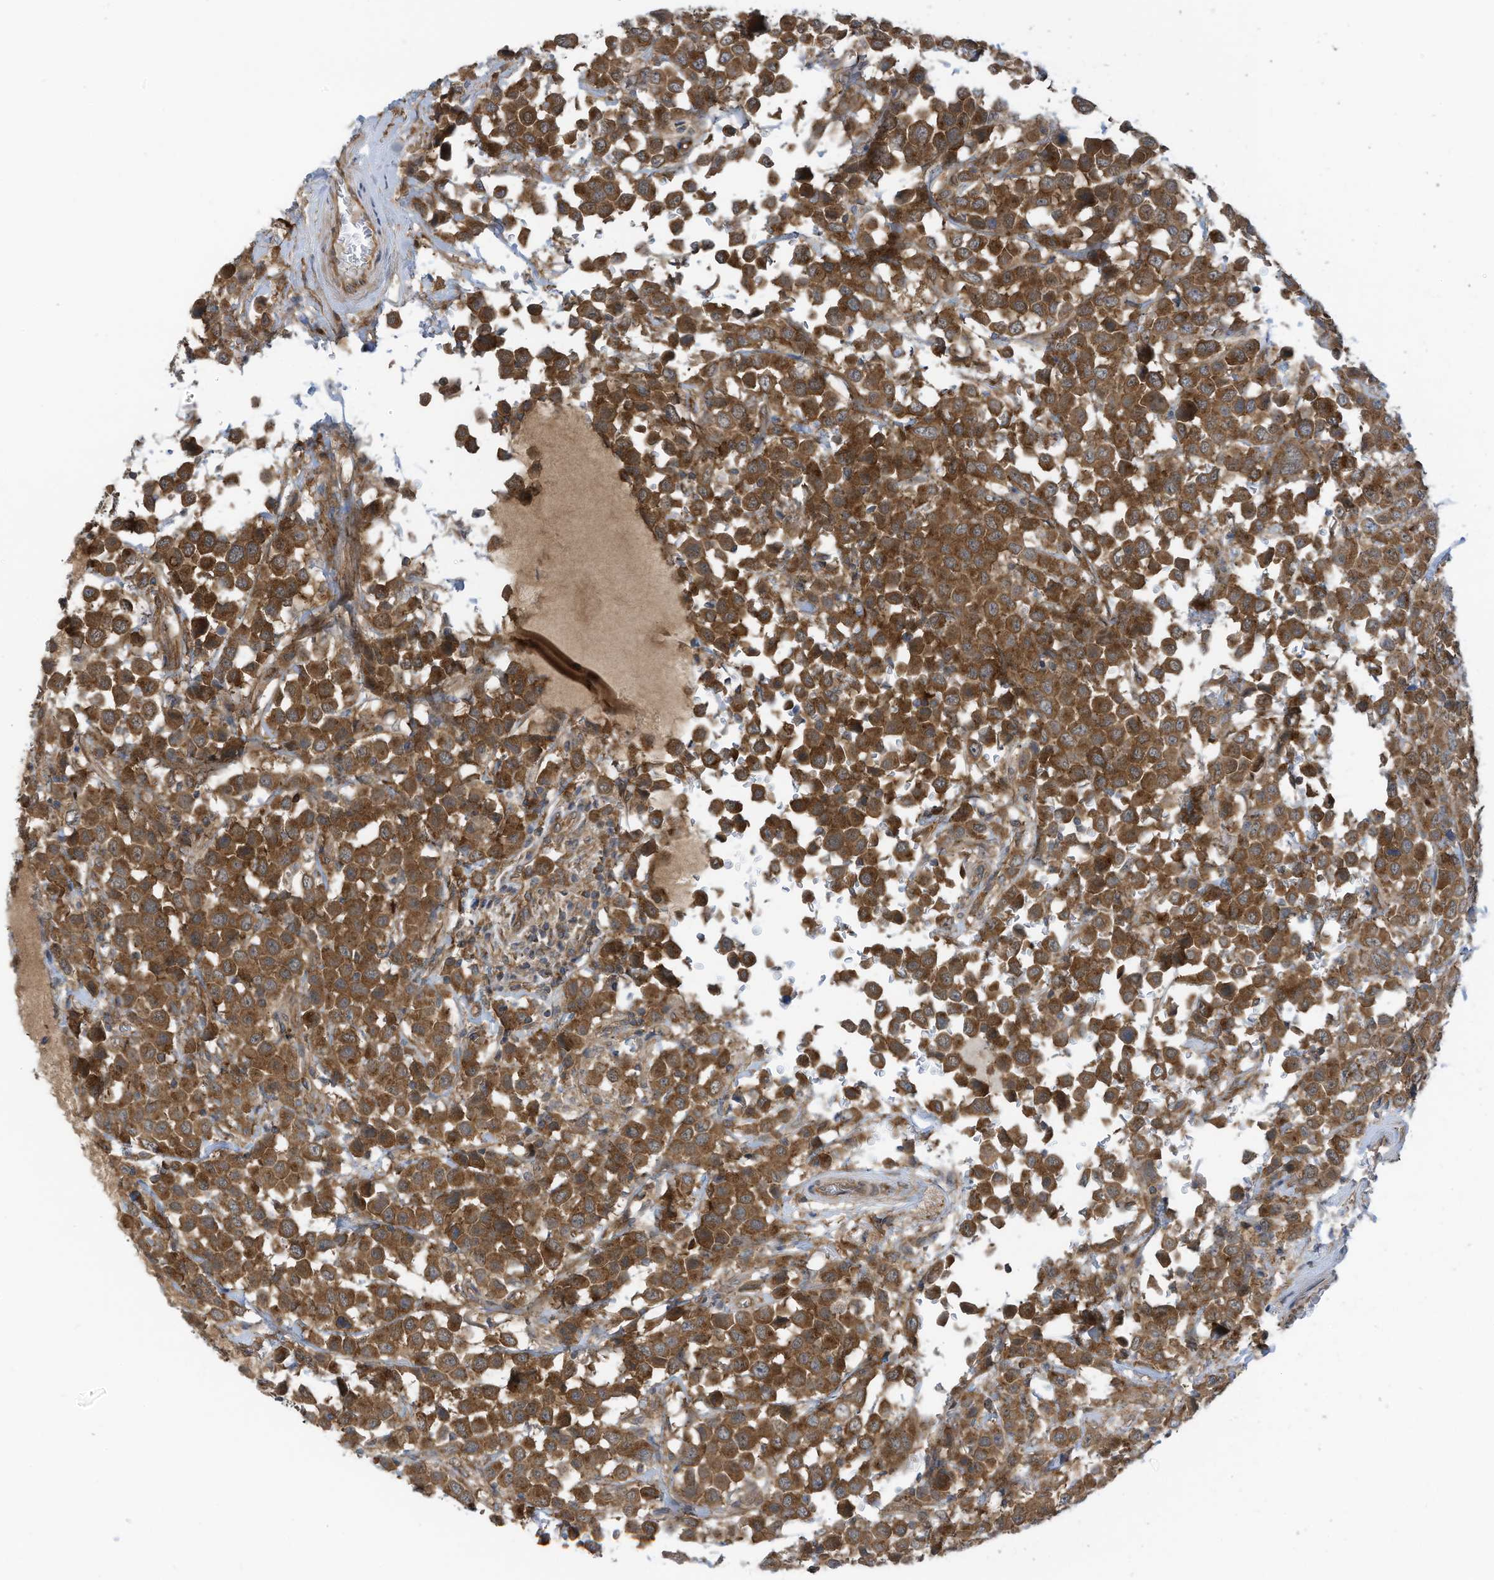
{"staining": {"intensity": "strong", "quantity": ">75%", "location": "cytoplasmic/membranous"}, "tissue": "breast cancer", "cell_type": "Tumor cells", "image_type": "cancer", "snomed": [{"axis": "morphology", "description": "Duct carcinoma"}, {"axis": "topography", "description": "Breast"}], "caption": "An image of human breast invasive ductal carcinoma stained for a protein exhibits strong cytoplasmic/membranous brown staining in tumor cells.", "gene": "REPS1", "patient": {"sex": "female", "age": 61}}